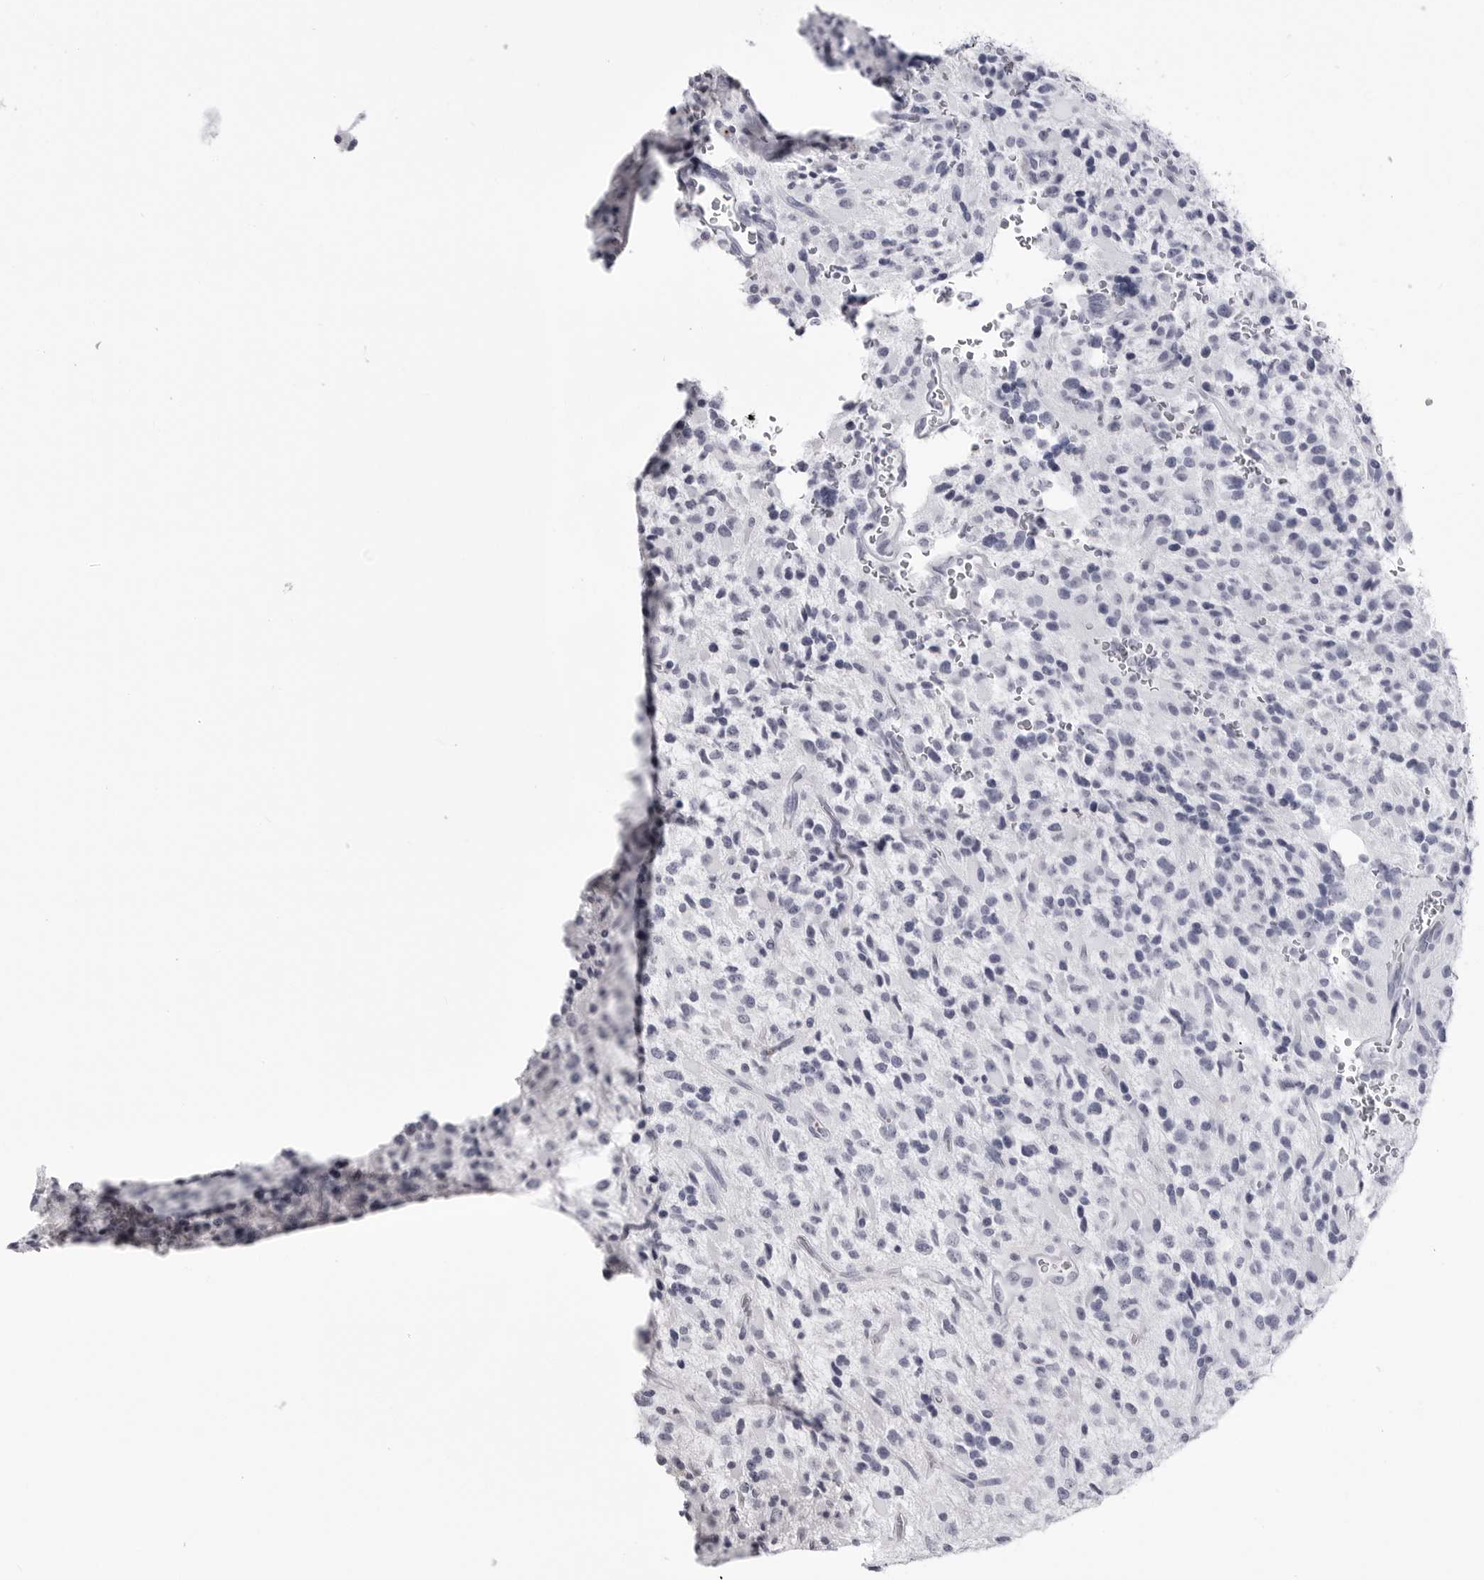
{"staining": {"intensity": "negative", "quantity": "none", "location": "none"}, "tissue": "glioma", "cell_type": "Tumor cells", "image_type": "cancer", "snomed": [{"axis": "morphology", "description": "Glioma, malignant, High grade"}, {"axis": "topography", "description": "Brain"}], "caption": "Human glioma stained for a protein using immunohistochemistry shows no staining in tumor cells.", "gene": "COL26A1", "patient": {"sex": "male", "age": 34}}